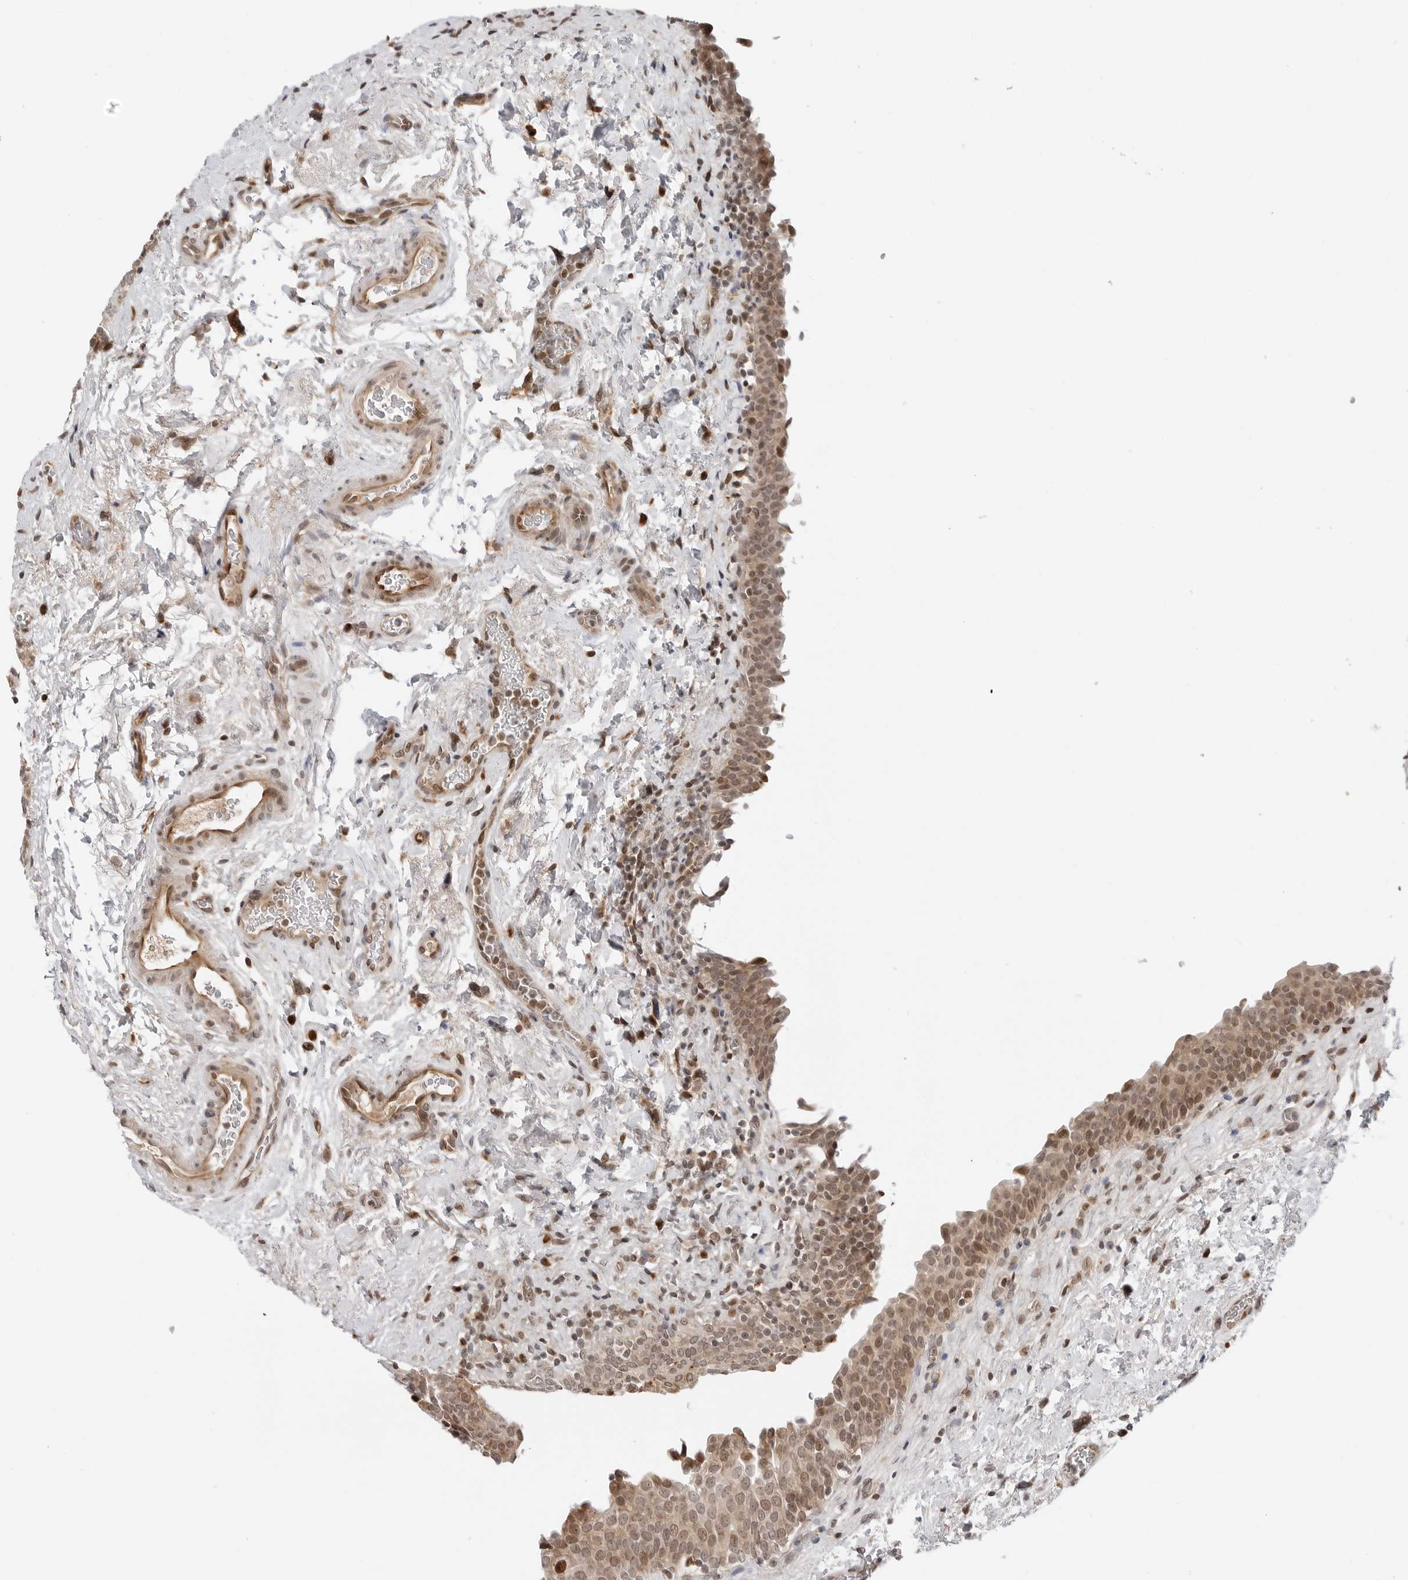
{"staining": {"intensity": "moderate", "quantity": ">75%", "location": "cytoplasmic/membranous,nuclear"}, "tissue": "urinary bladder", "cell_type": "Urothelial cells", "image_type": "normal", "snomed": [{"axis": "morphology", "description": "Normal tissue, NOS"}, {"axis": "topography", "description": "Urinary bladder"}], "caption": "Urinary bladder stained with DAB immunohistochemistry (IHC) displays medium levels of moderate cytoplasmic/membranous,nuclear staining in approximately >75% of urothelial cells. (DAB (3,3'-diaminobenzidine) = brown stain, brightfield microscopy at high magnification).", "gene": "TIPRL", "patient": {"sex": "male", "age": 83}}